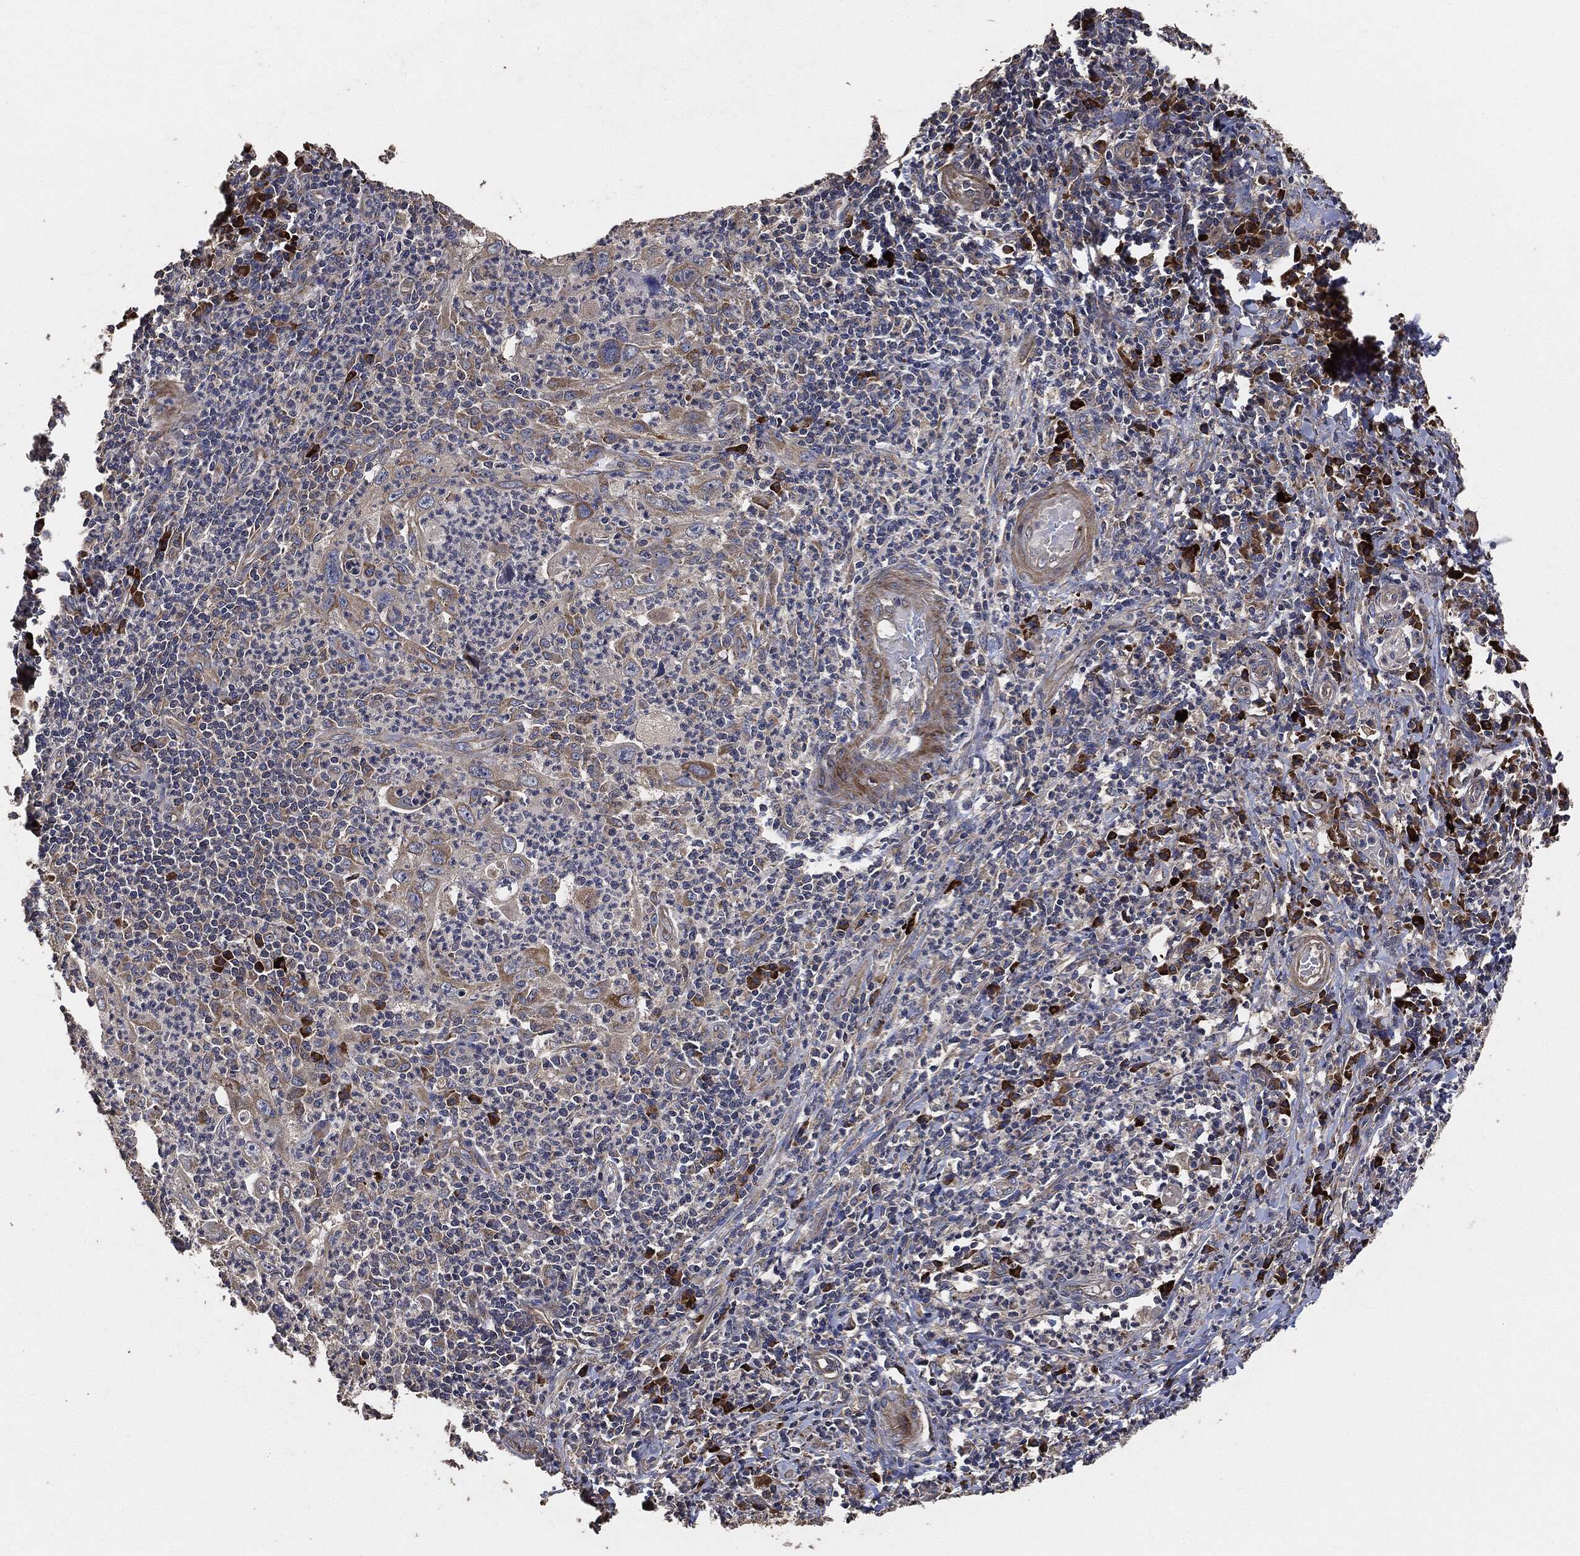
{"staining": {"intensity": "strong", "quantity": "<25%", "location": "cytoplasmic/membranous"}, "tissue": "cervical cancer", "cell_type": "Tumor cells", "image_type": "cancer", "snomed": [{"axis": "morphology", "description": "Squamous cell carcinoma, NOS"}, {"axis": "topography", "description": "Cervix"}], "caption": "Cervical cancer (squamous cell carcinoma) stained with DAB (3,3'-diaminobenzidine) immunohistochemistry reveals medium levels of strong cytoplasmic/membranous staining in approximately <25% of tumor cells.", "gene": "STK3", "patient": {"sex": "female", "age": 26}}